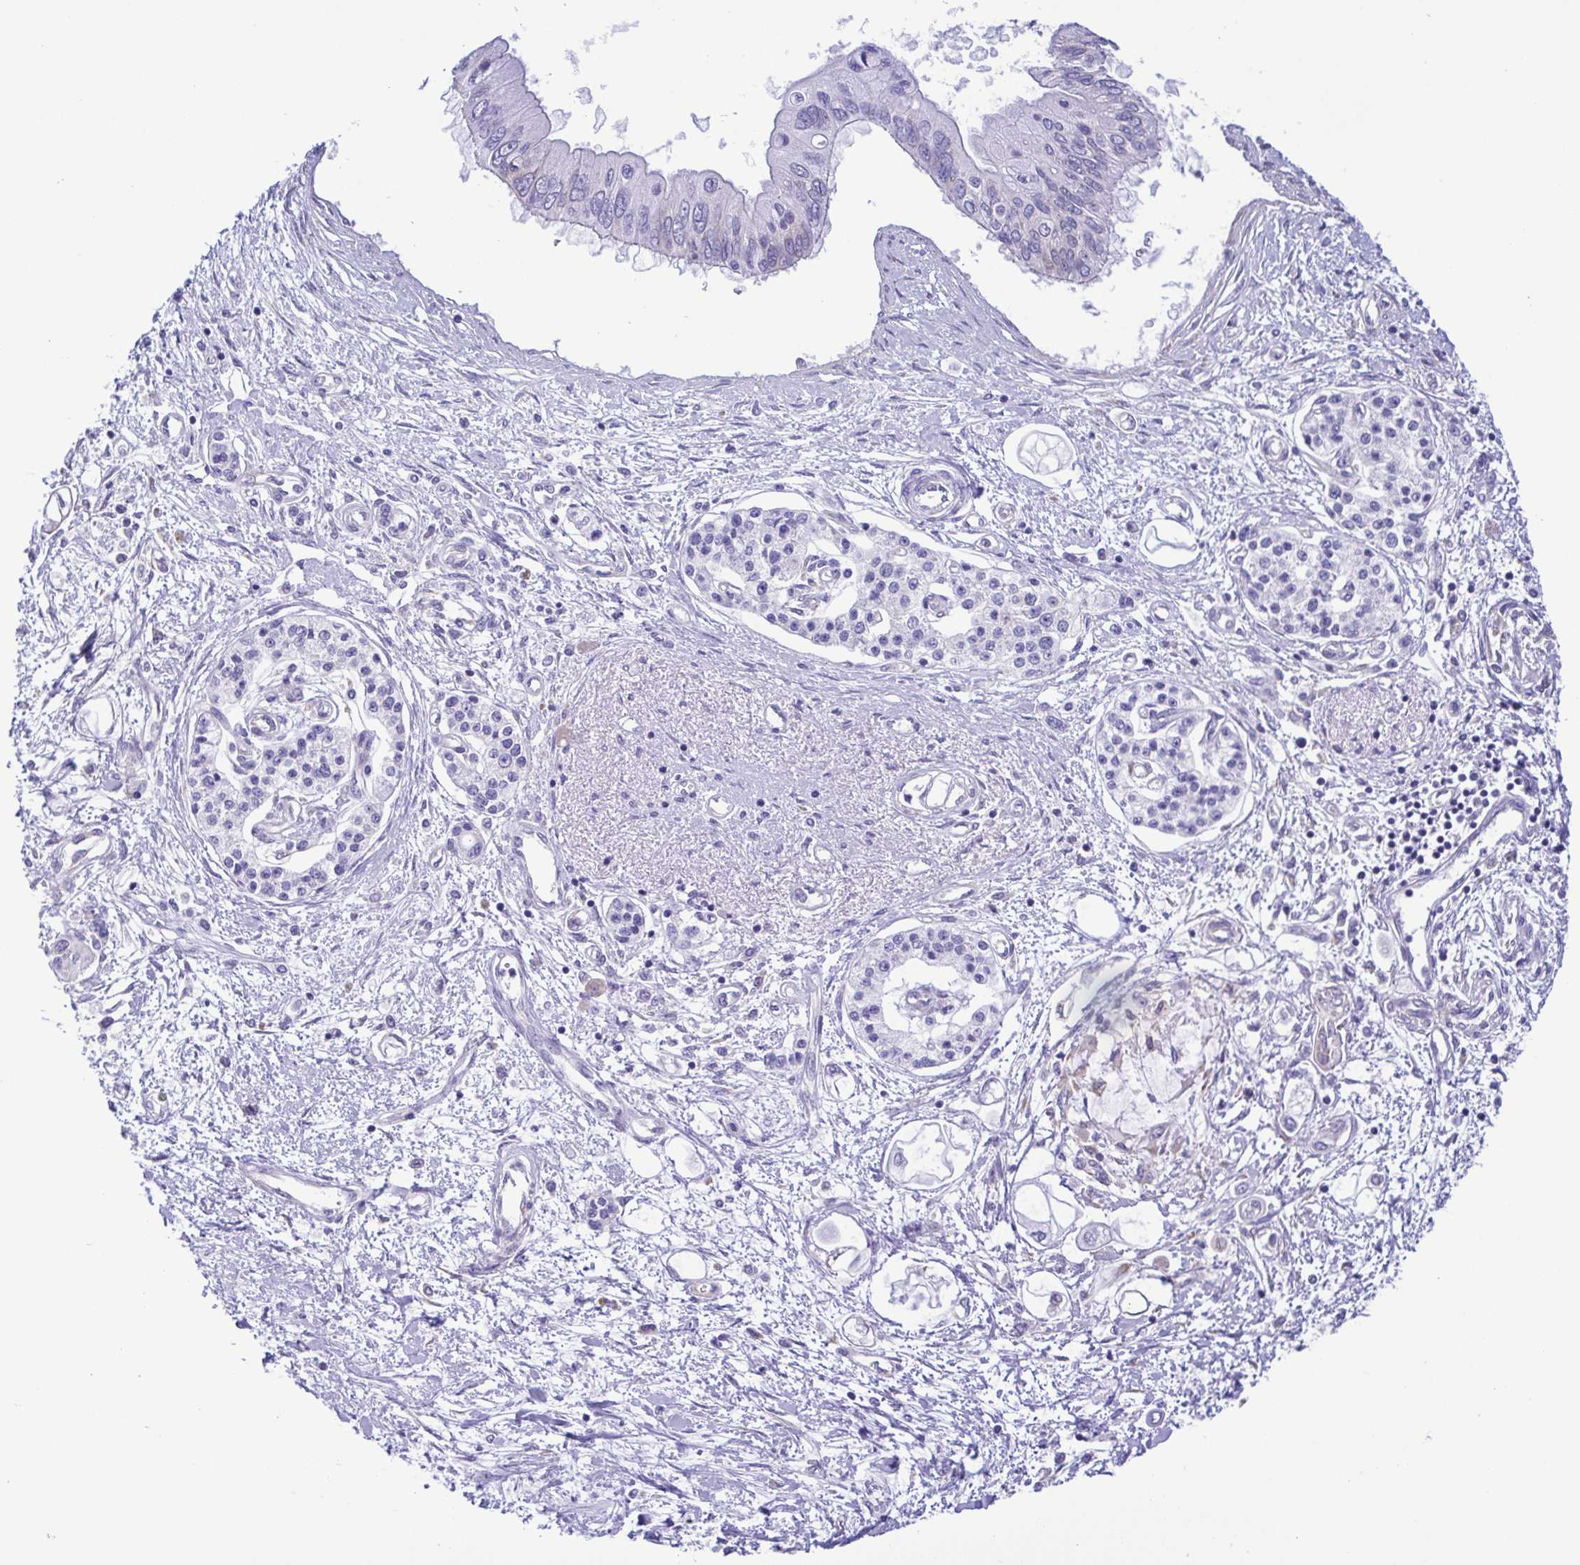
{"staining": {"intensity": "negative", "quantity": "none", "location": "none"}, "tissue": "pancreatic cancer", "cell_type": "Tumor cells", "image_type": "cancer", "snomed": [{"axis": "morphology", "description": "Adenocarcinoma, NOS"}, {"axis": "topography", "description": "Pancreas"}], "caption": "Photomicrograph shows no protein positivity in tumor cells of pancreatic cancer (adenocarcinoma) tissue.", "gene": "TNNI3", "patient": {"sex": "female", "age": 77}}